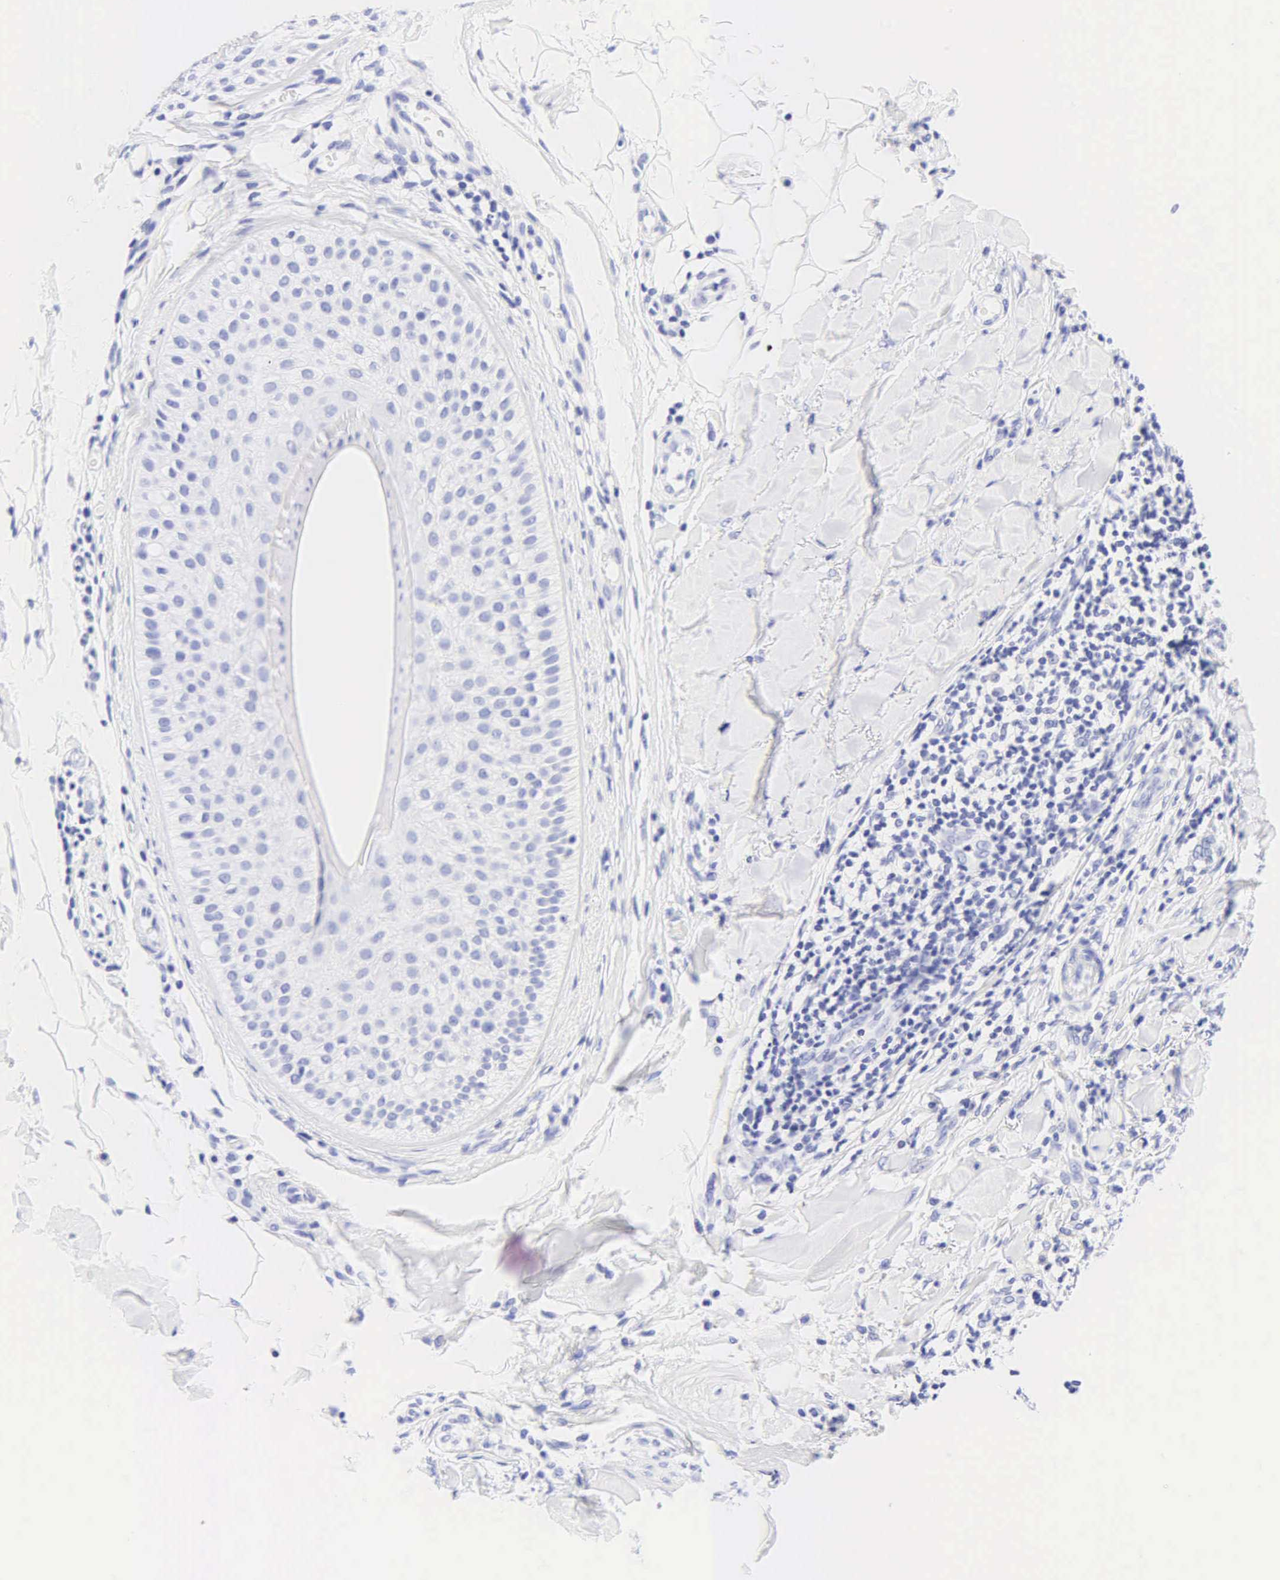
{"staining": {"intensity": "negative", "quantity": "none", "location": "none"}, "tissue": "skin cancer", "cell_type": "Tumor cells", "image_type": "cancer", "snomed": [{"axis": "morphology", "description": "Squamous cell carcinoma, NOS"}, {"axis": "topography", "description": "Skin"}], "caption": "DAB immunohistochemical staining of human skin cancer shows no significant positivity in tumor cells. (Immunohistochemistry (ihc), brightfield microscopy, high magnification).", "gene": "KRT20", "patient": {"sex": "male", "age": 77}}